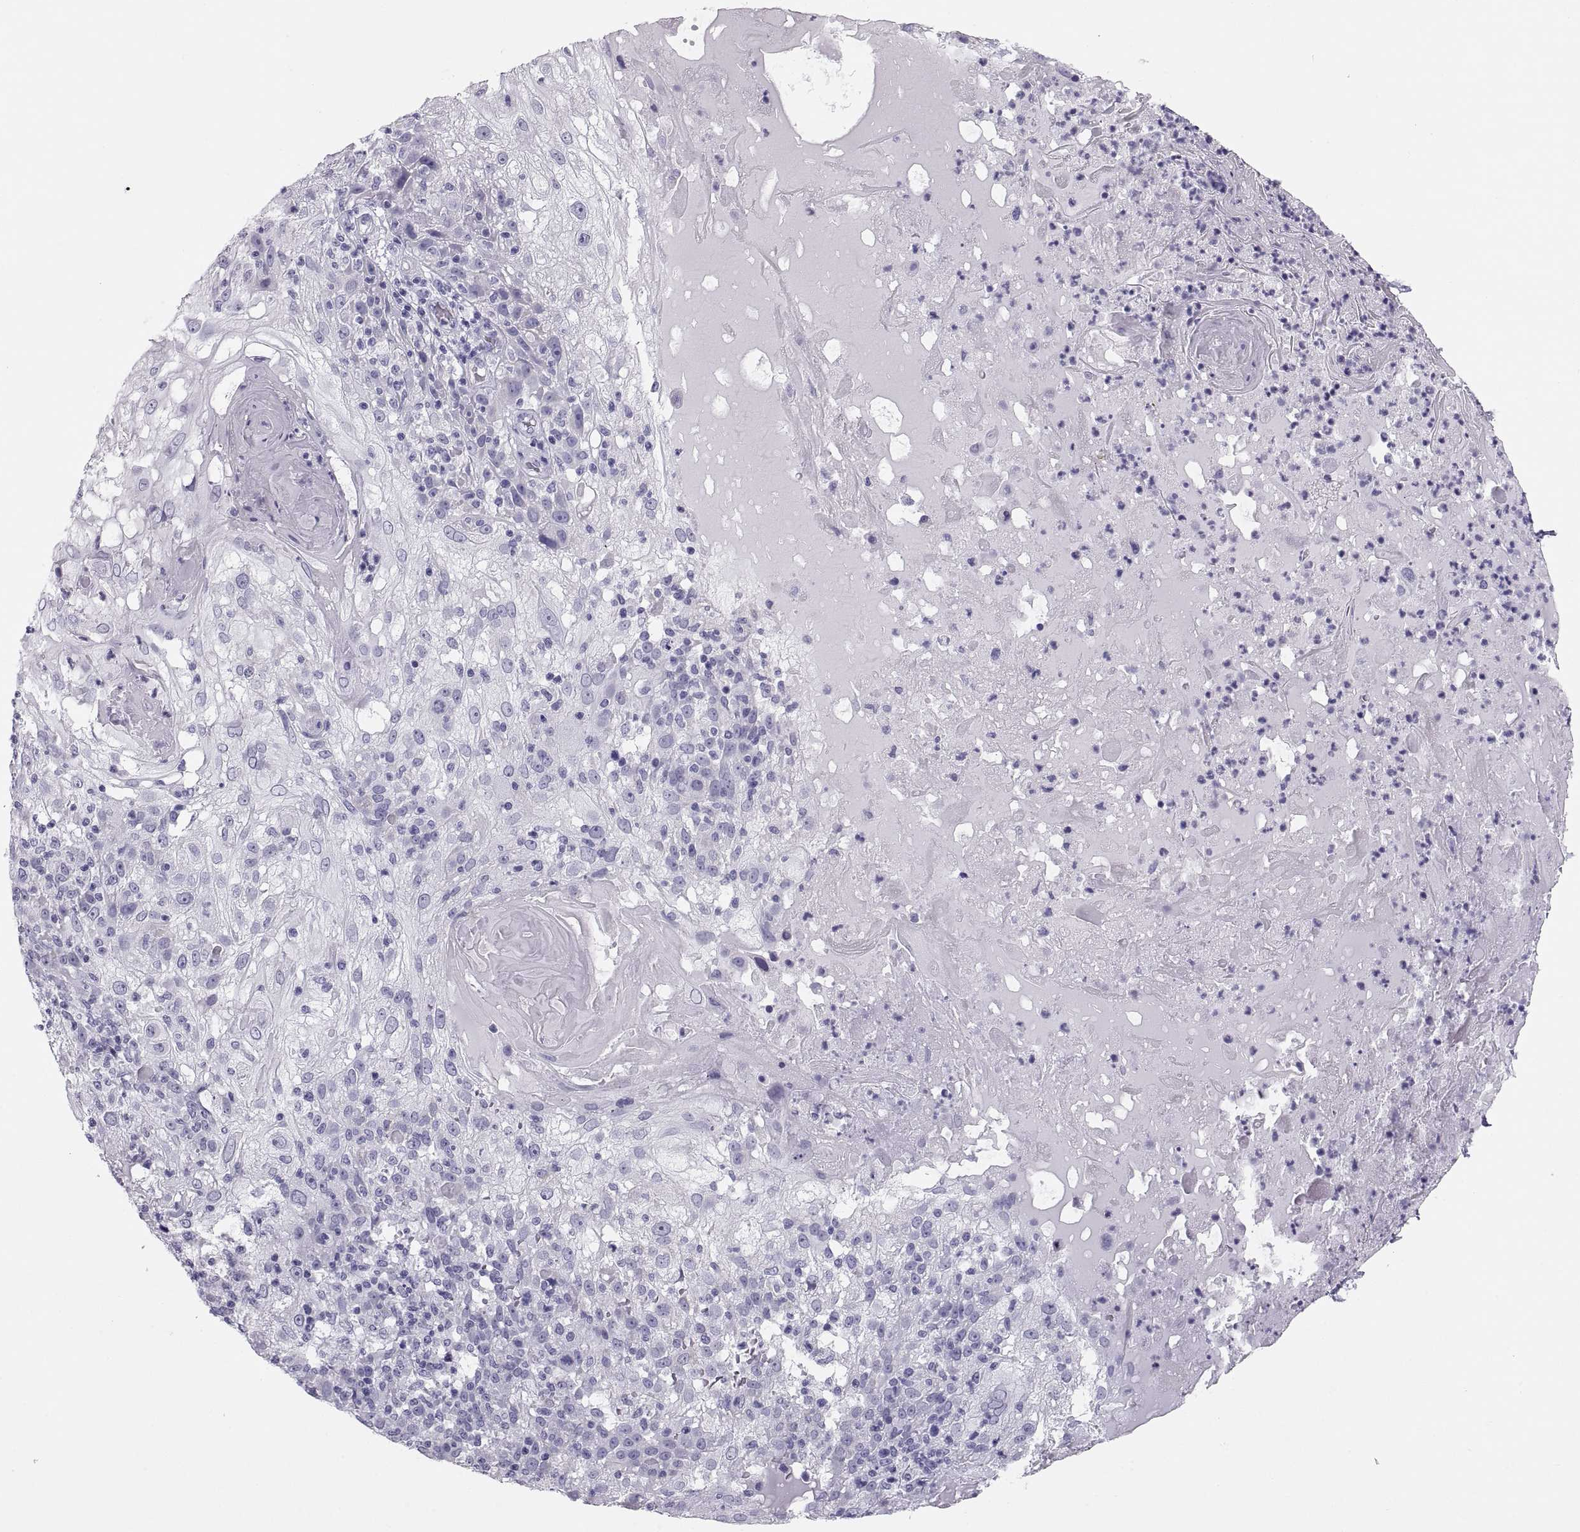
{"staining": {"intensity": "negative", "quantity": "none", "location": "none"}, "tissue": "skin cancer", "cell_type": "Tumor cells", "image_type": "cancer", "snomed": [{"axis": "morphology", "description": "Normal tissue, NOS"}, {"axis": "morphology", "description": "Squamous cell carcinoma, NOS"}, {"axis": "topography", "description": "Skin"}], "caption": "Photomicrograph shows no significant protein expression in tumor cells of skin squamous cell carcinoma.", "gene": "PAX2", "patient": {"sex": "female", "age": 83}}